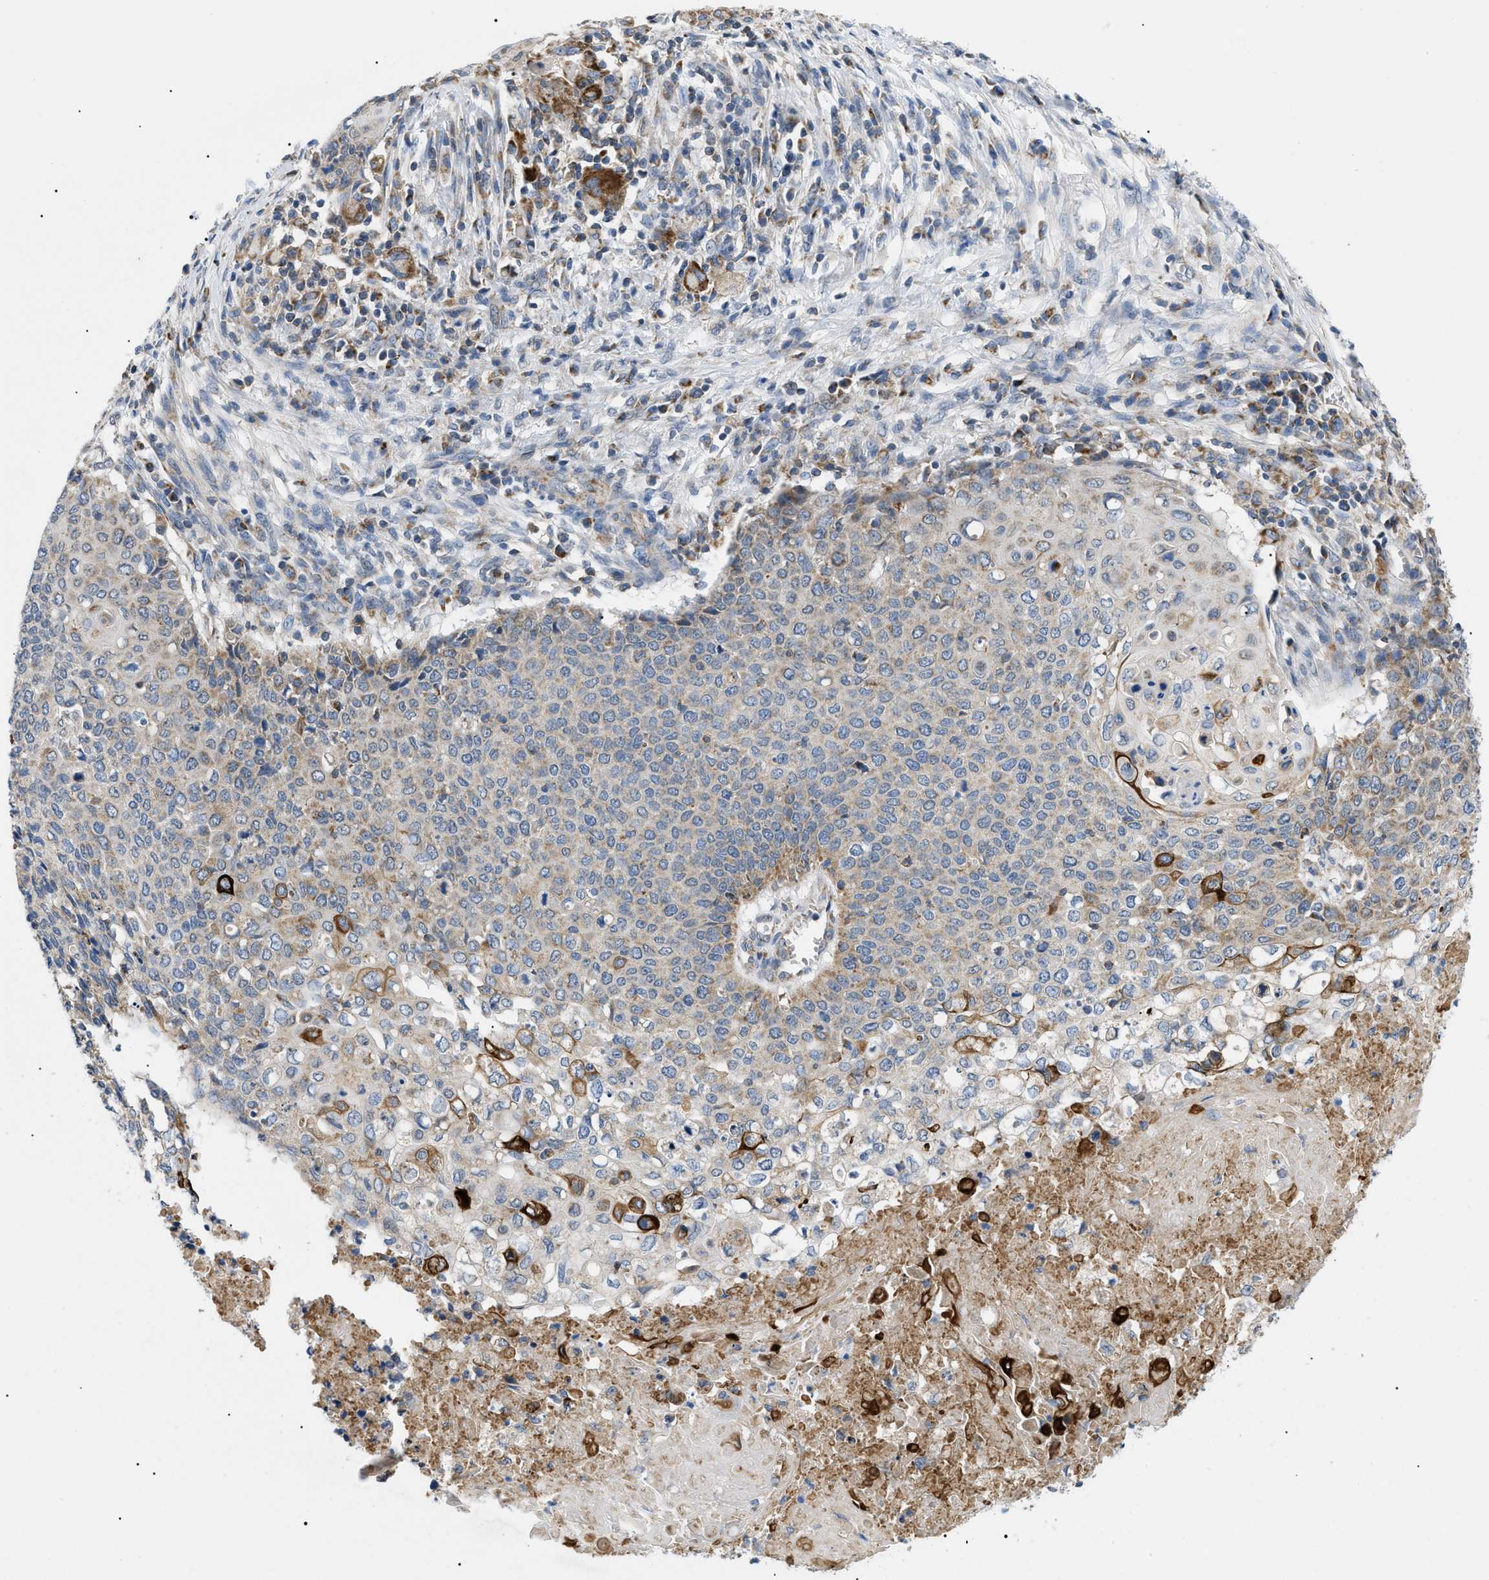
{"staining": {"intensity": "strong", "quantity": "<25%", "location": "cytoplasmic/membranous"}, "tissue": "cervical cancer", "cell_type": "Tumor cells", "image_type": "cancer", "snomed": [{"axis": "morphology", "description": "Squamous cell carcinoma, NOS"}, {"axis": "topography", "description": "Cervix"}], "caption": "Immunohistochemistry (DAB) staining of squamous cell carcinoma (cervical) displays strong cytoplasmic/membranous protein positivity in about <25% of tumor cells.", "gene": "TOMM6", "patient": {"sex": "female", "age": 39}}